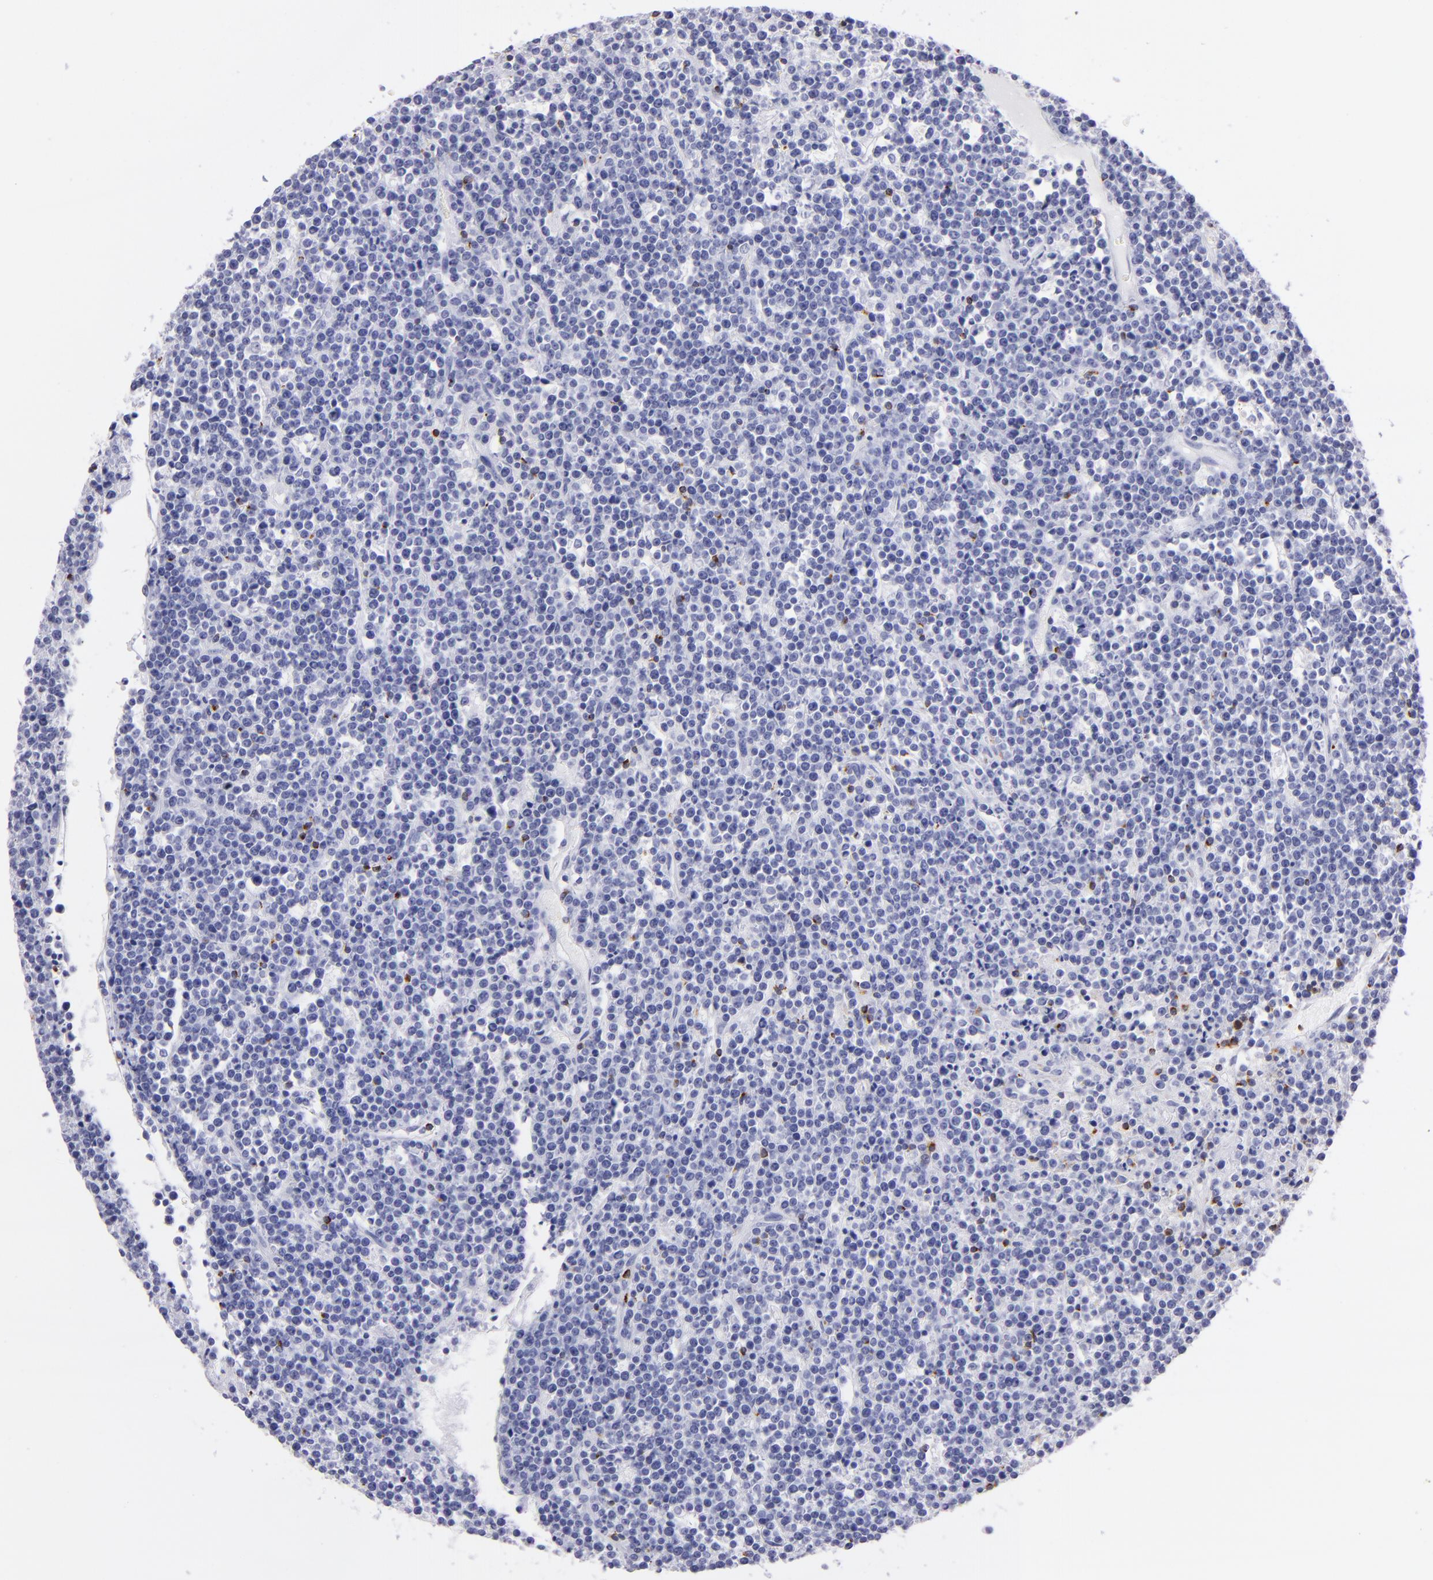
{"staining": {"intensity": "negative", "quantity": "none", "location": "none"}, "tissue": "lymphoma", "cell_type": "Tumor cells", "image_type": "cancer", "snomed": [{"axis": "morphology", "description": "Malignant lymphoma, non-Hodgkin's type, High grade"}, {"axis": "topography", "description": "Ovary"}], "caption": "Immunohistochemistry (IHC) of lymphoma displays no expression in tumor cells.", "gene": "PRF1", "patient": {"sex": "female", "age": 56}}